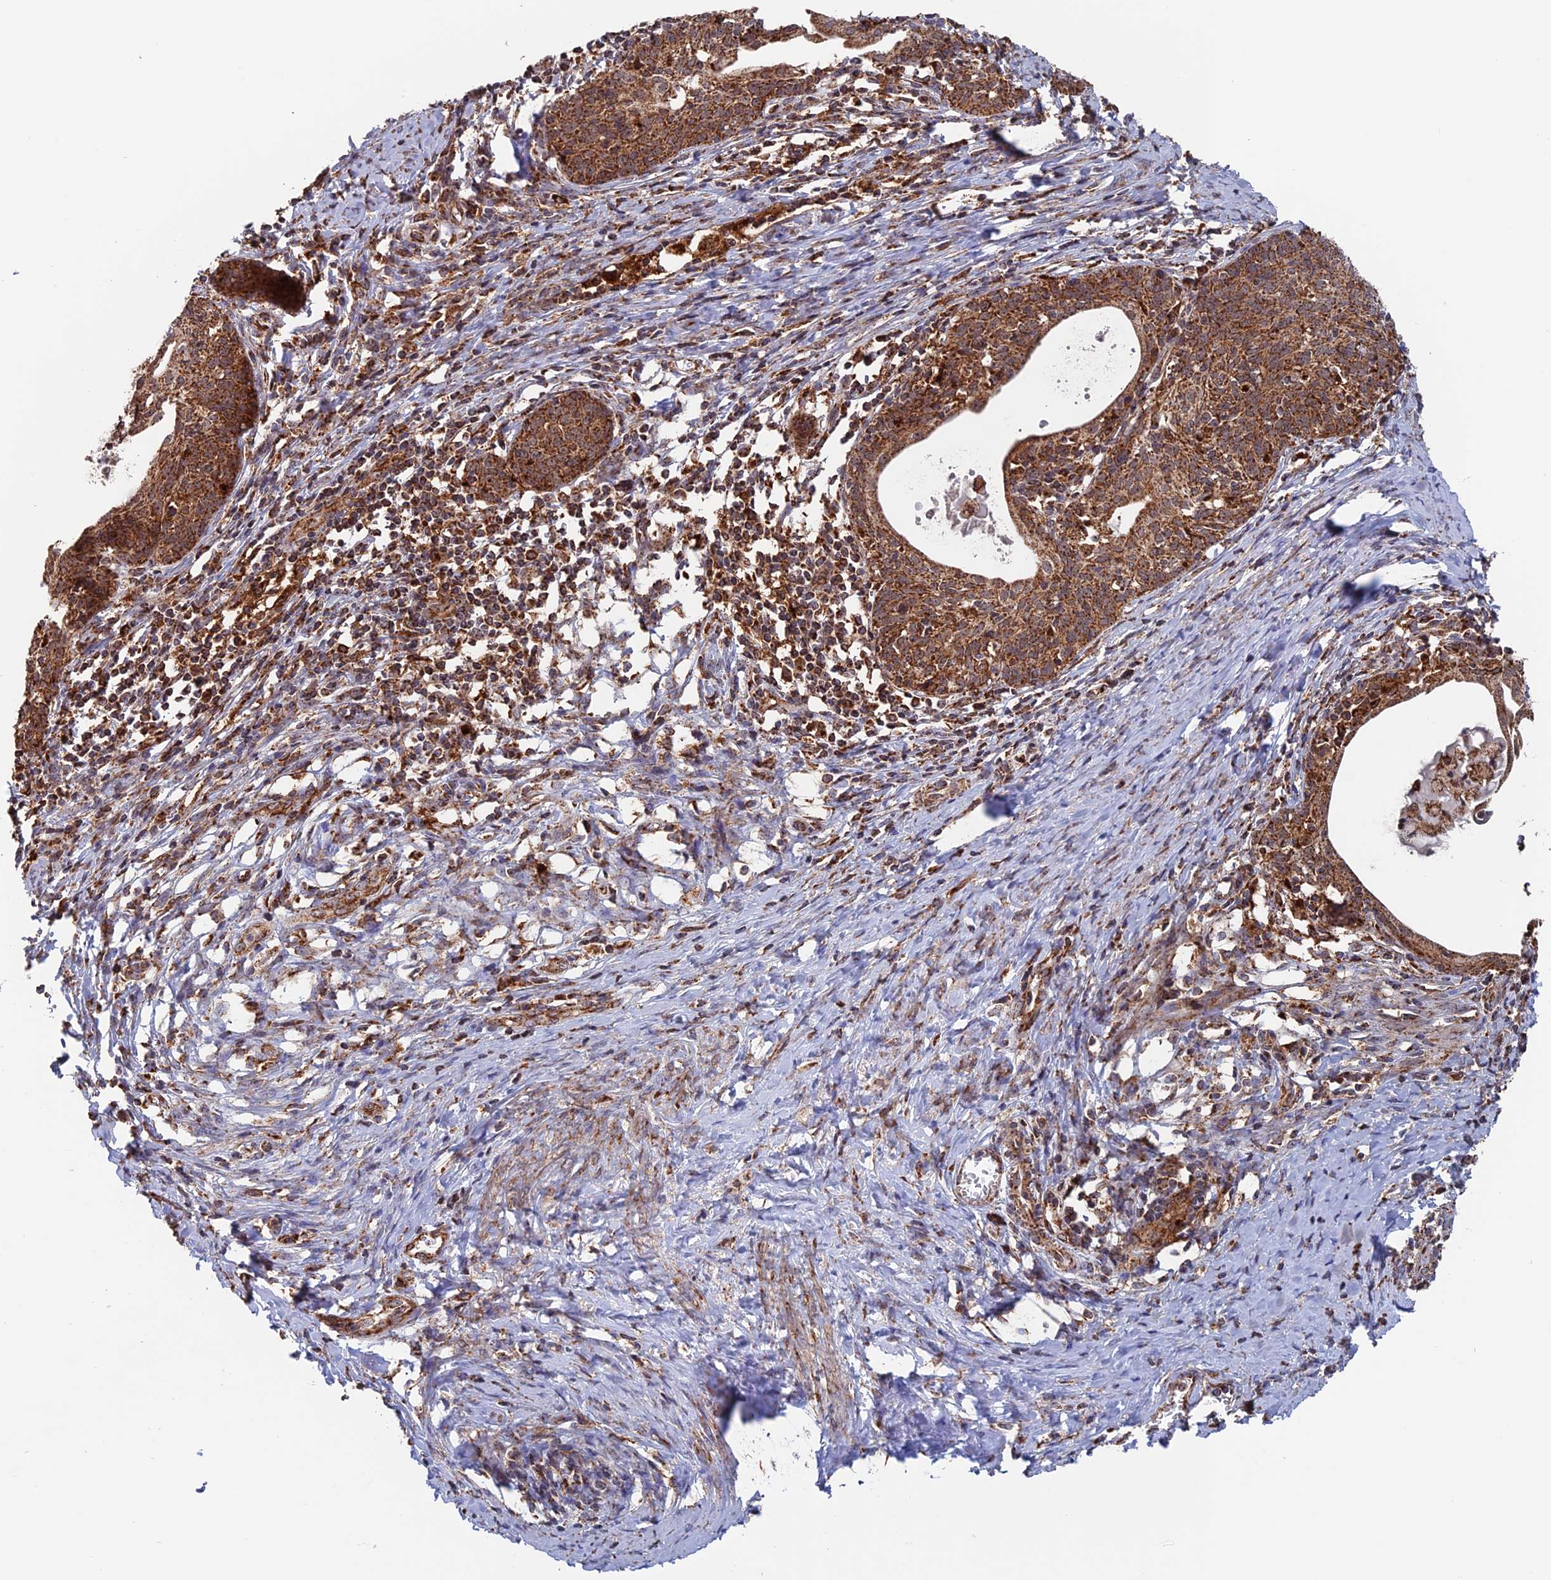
{"staining": {"intensity": "moderate", "quantity": ">75%", "location": "cytoplasmic/membranous"}, "tissue": "cervical cancer", "cell_type": "Tumor cells", "image_type": "cancer", "snomed": [{"axis": "morphology", "description": "Squamous cell carcinoma, NOS"}, {"axis": "topography", "description": "Cervix"}], "caption": "High-magnification brightfield microscopy of cervical cancer stained with DAB (brown) and counterstained with hematoxylin (blue). tumor cells exhibit moderate cytoplasmic/membranous staining is appreciated in about>75% of cells. The protein of interest is shown in brown color, while the nuclei are stained blue.", "gene": "DTYMK", "patient": {"sex": "female", "age": 52}}